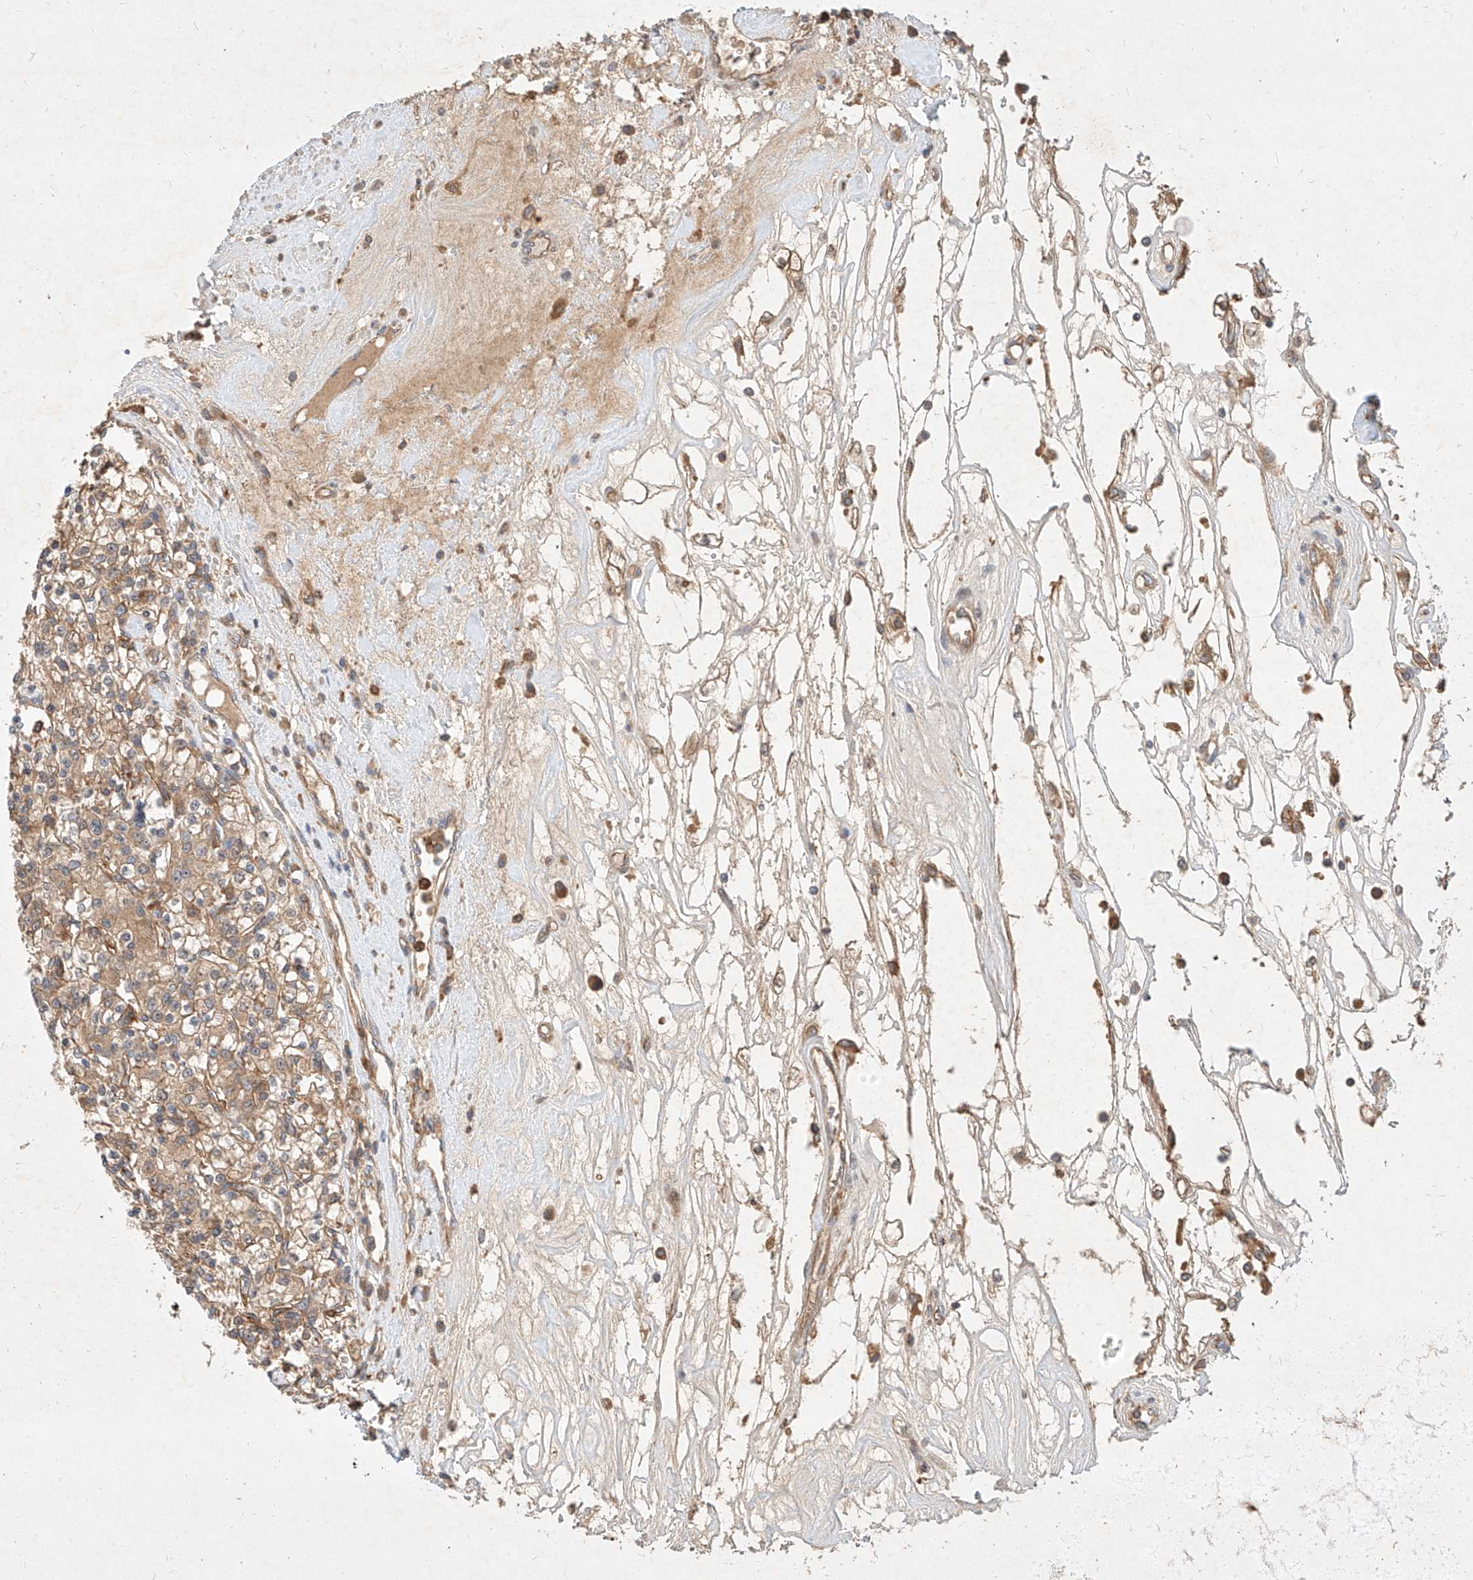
{"staining": {"intensity": "weak", "quantity": ">75%", "location": "cytoplasmic/membranous"}, "tissue": "renal cancer", "cell_type": "Tumor cells", "image_type": "cancer", "snomed": [{"axis": "morphology", "description": "Adenocarcinoma, NOS"}, {"axis": "topography", "description": "Kidney"}], "caption": "Renal cancer (adenocarcinoma) was stained to show a protein in brown. There is low levels of weak cytoplasmic/membranous positivity in about >75% of tumor cells.", "gene": "NFAM1", "patient": {"sex": "female", "age": 59}}